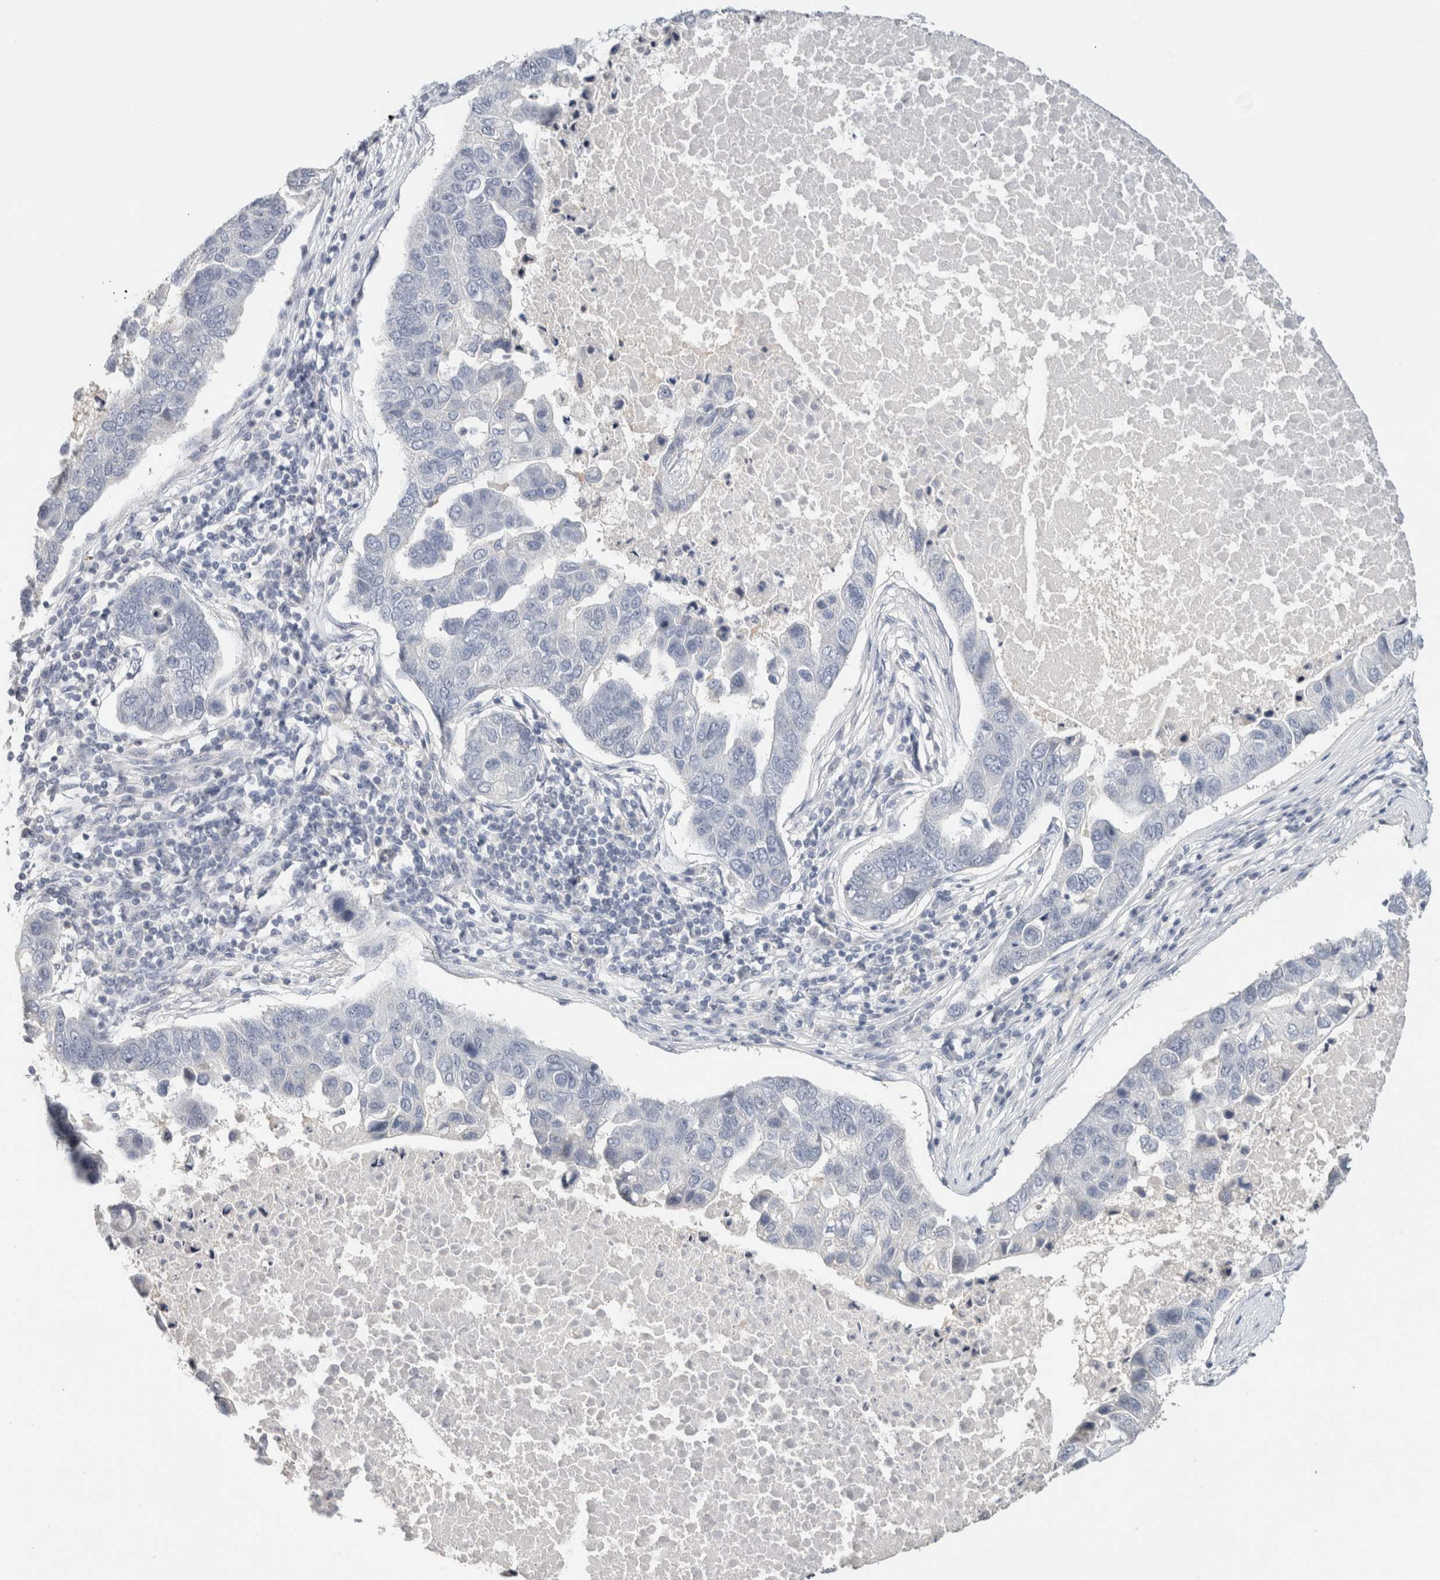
{"staining": {"intensity": "negative", "quantity": "none", "location": "none"}, "tissue": "pancreatic cancer", "cell_type": "Tumor cells", "image_type": "cancer", "snomed": [{"axis": "morphology", "description": "Adenocarcinoma, NOS"}, {"axis": "topography", "description": "Pancreas"}], "caption": "High power microscopy photomicrograph of an immunohistochemistry (IHC) histopathology image of pancreatic cancer (adenocarcinoma), revealing no significant expression in tumor cells.", "gene": "CRAT", "patient": {"sex": "female", "age": 61}}